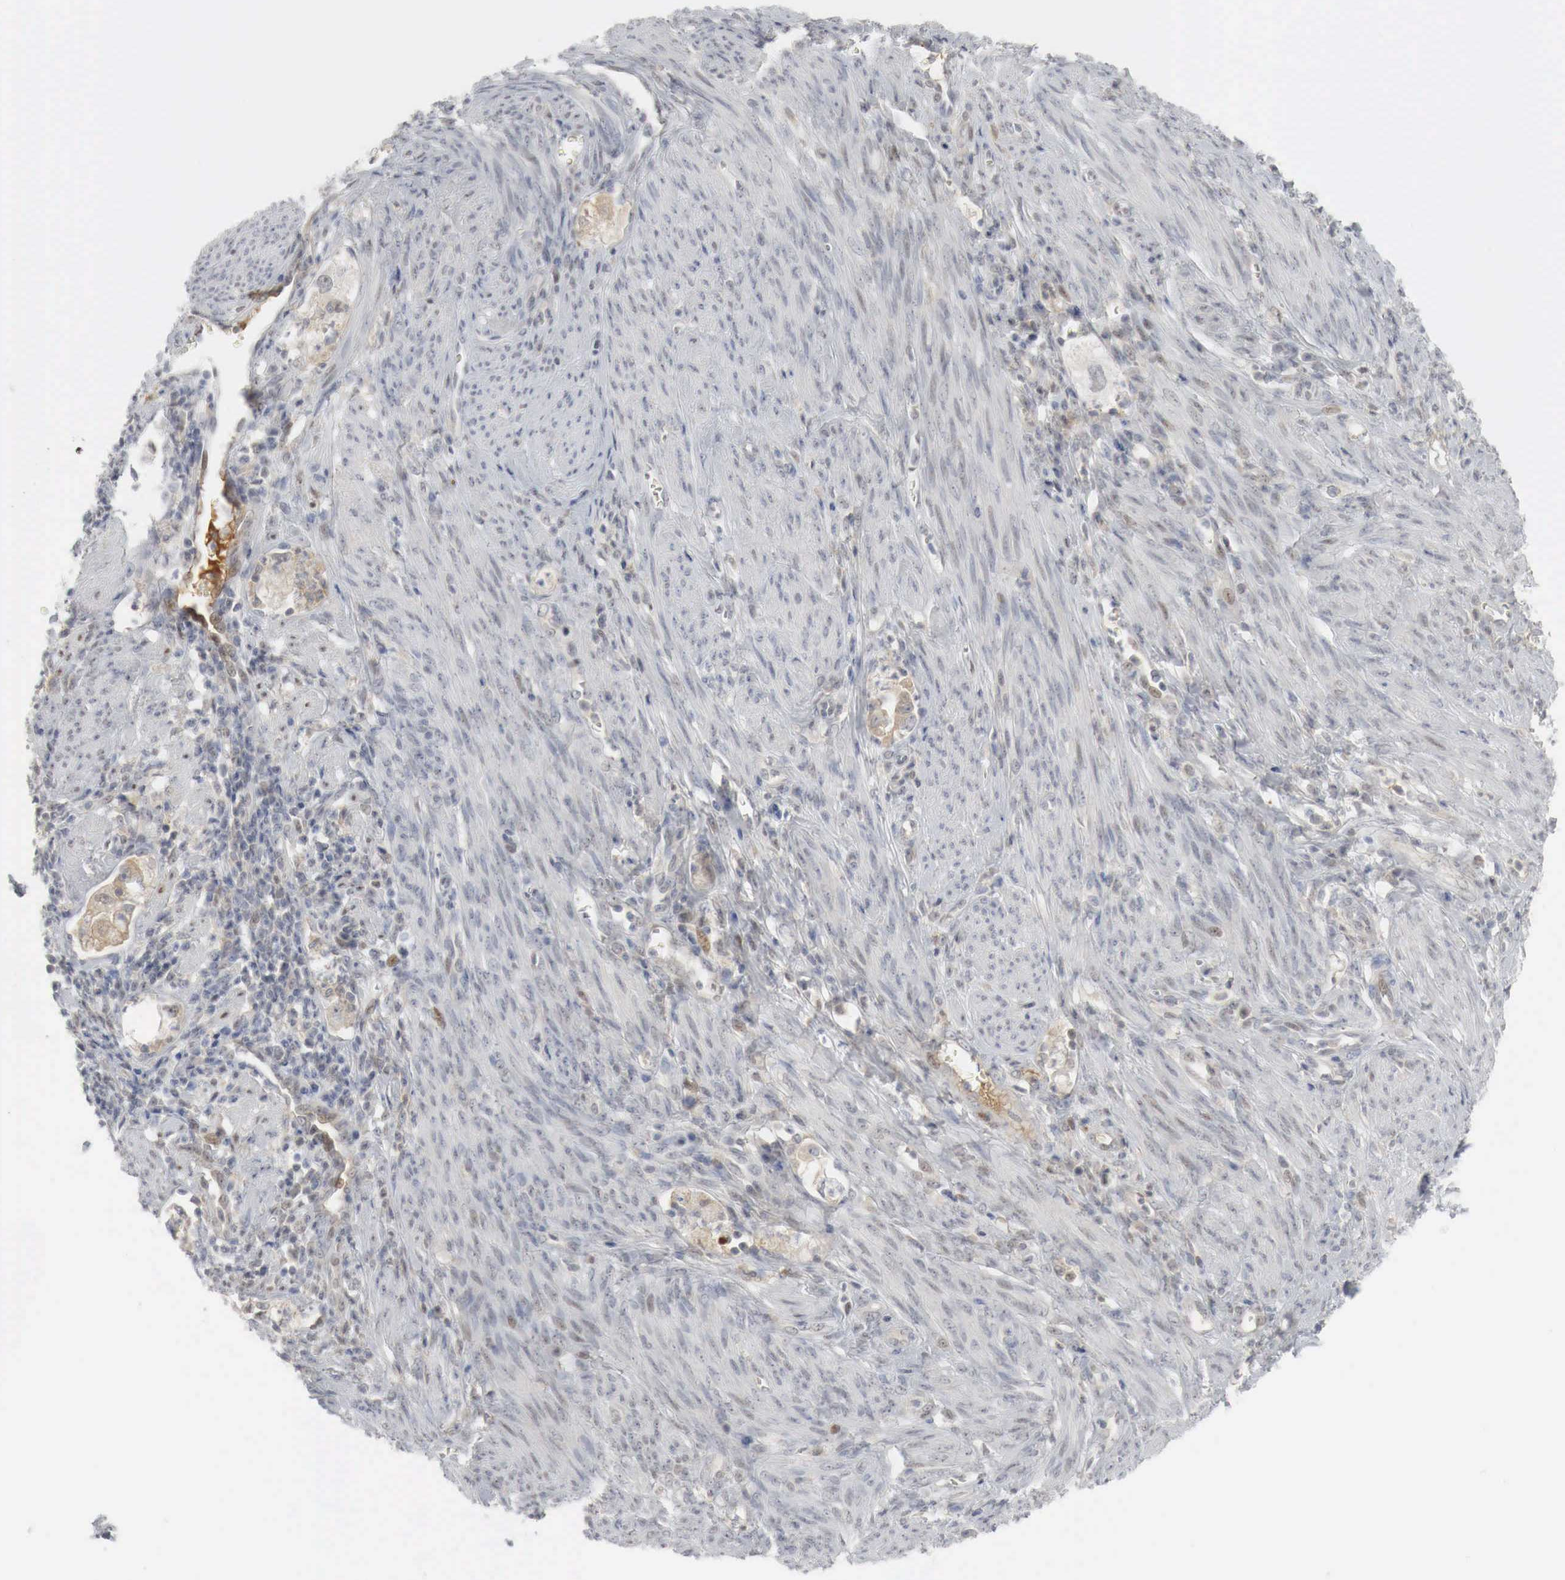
{"staining": {"intensity": "weak", "quantity": "<25%", "location": "cytoplasmic/membranous,nuclear"}, "tissue": "endometrial cancer", "cell_type": "Tumor cells", "image_type": "cancer", "snomed": [{"axis": "morphology", "description": "Adenocarcinoma, NOS"}, {"axis": "topography", "description": "Endometrium"}], "caption": "IHC photomicrograph of human adenocarcinoma (endometrial) stained for a protein (brown), which demonstrates no expression in tumor cells.", "gene": "MYC", "patient": {"sex": "female", "age": 75}}